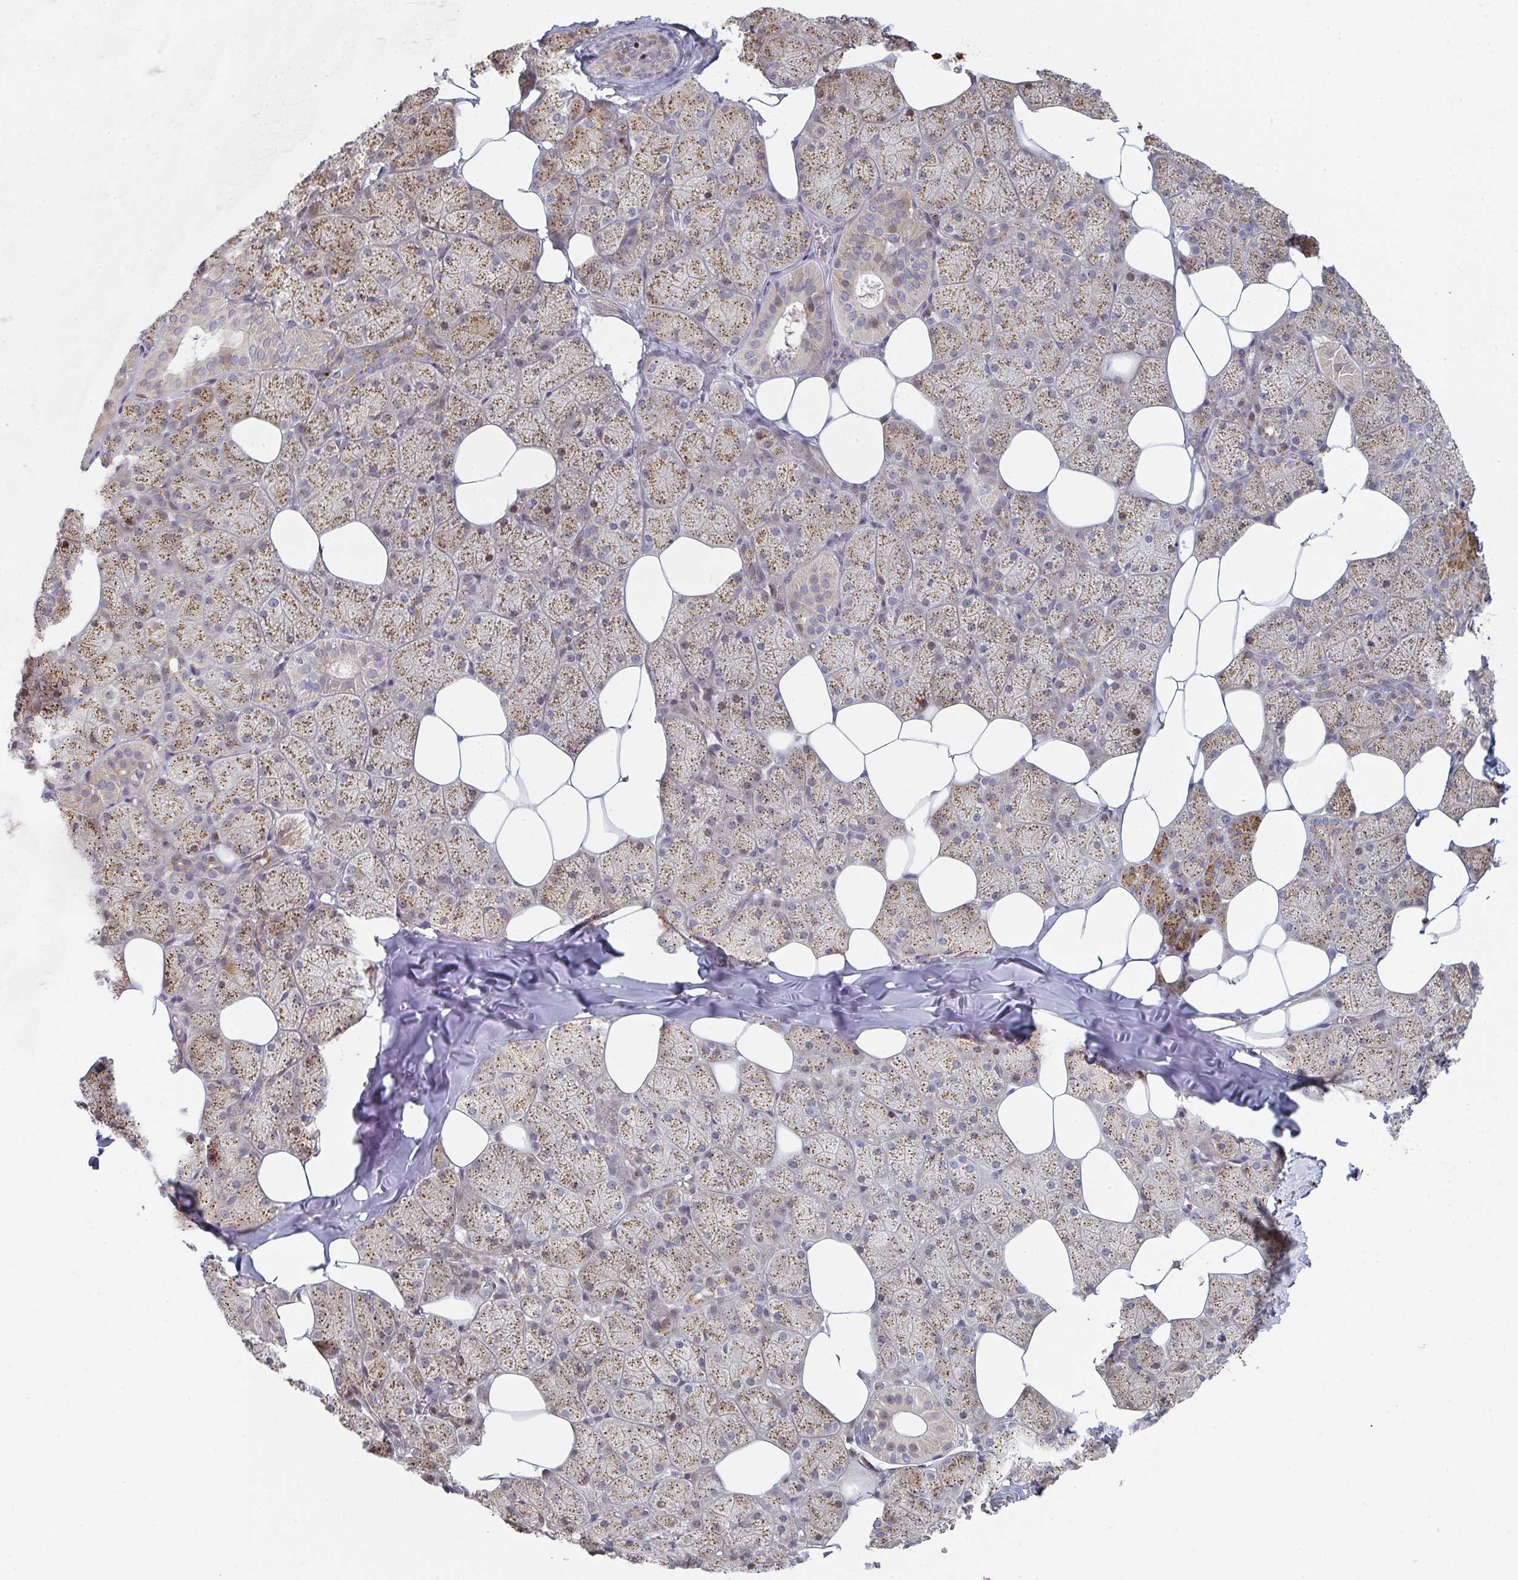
{"staining": {"intensity": "strong", "quantity": "25%-75%", "location": "cytoplasmic/membranous"}, "tissue": "salivary gland", "cell_type": "Glandular cells", "image_type": "normal", "snomed": [{"axis": "morphology", "description": "Normal tissue, NOS"}, {"axis": "topography", "description": "Salivary gland"}, {"axis": "topography", "description": "Peripheral nerve tissue"}], "caption": "Salivary gland stained for a protein (brown) exhibits strong cytoplasmic/membranous positive expression in about 25%-75% of glandular cells.", "gene": "ZNF526", "patient": {"sex": "male", "age": 38}}